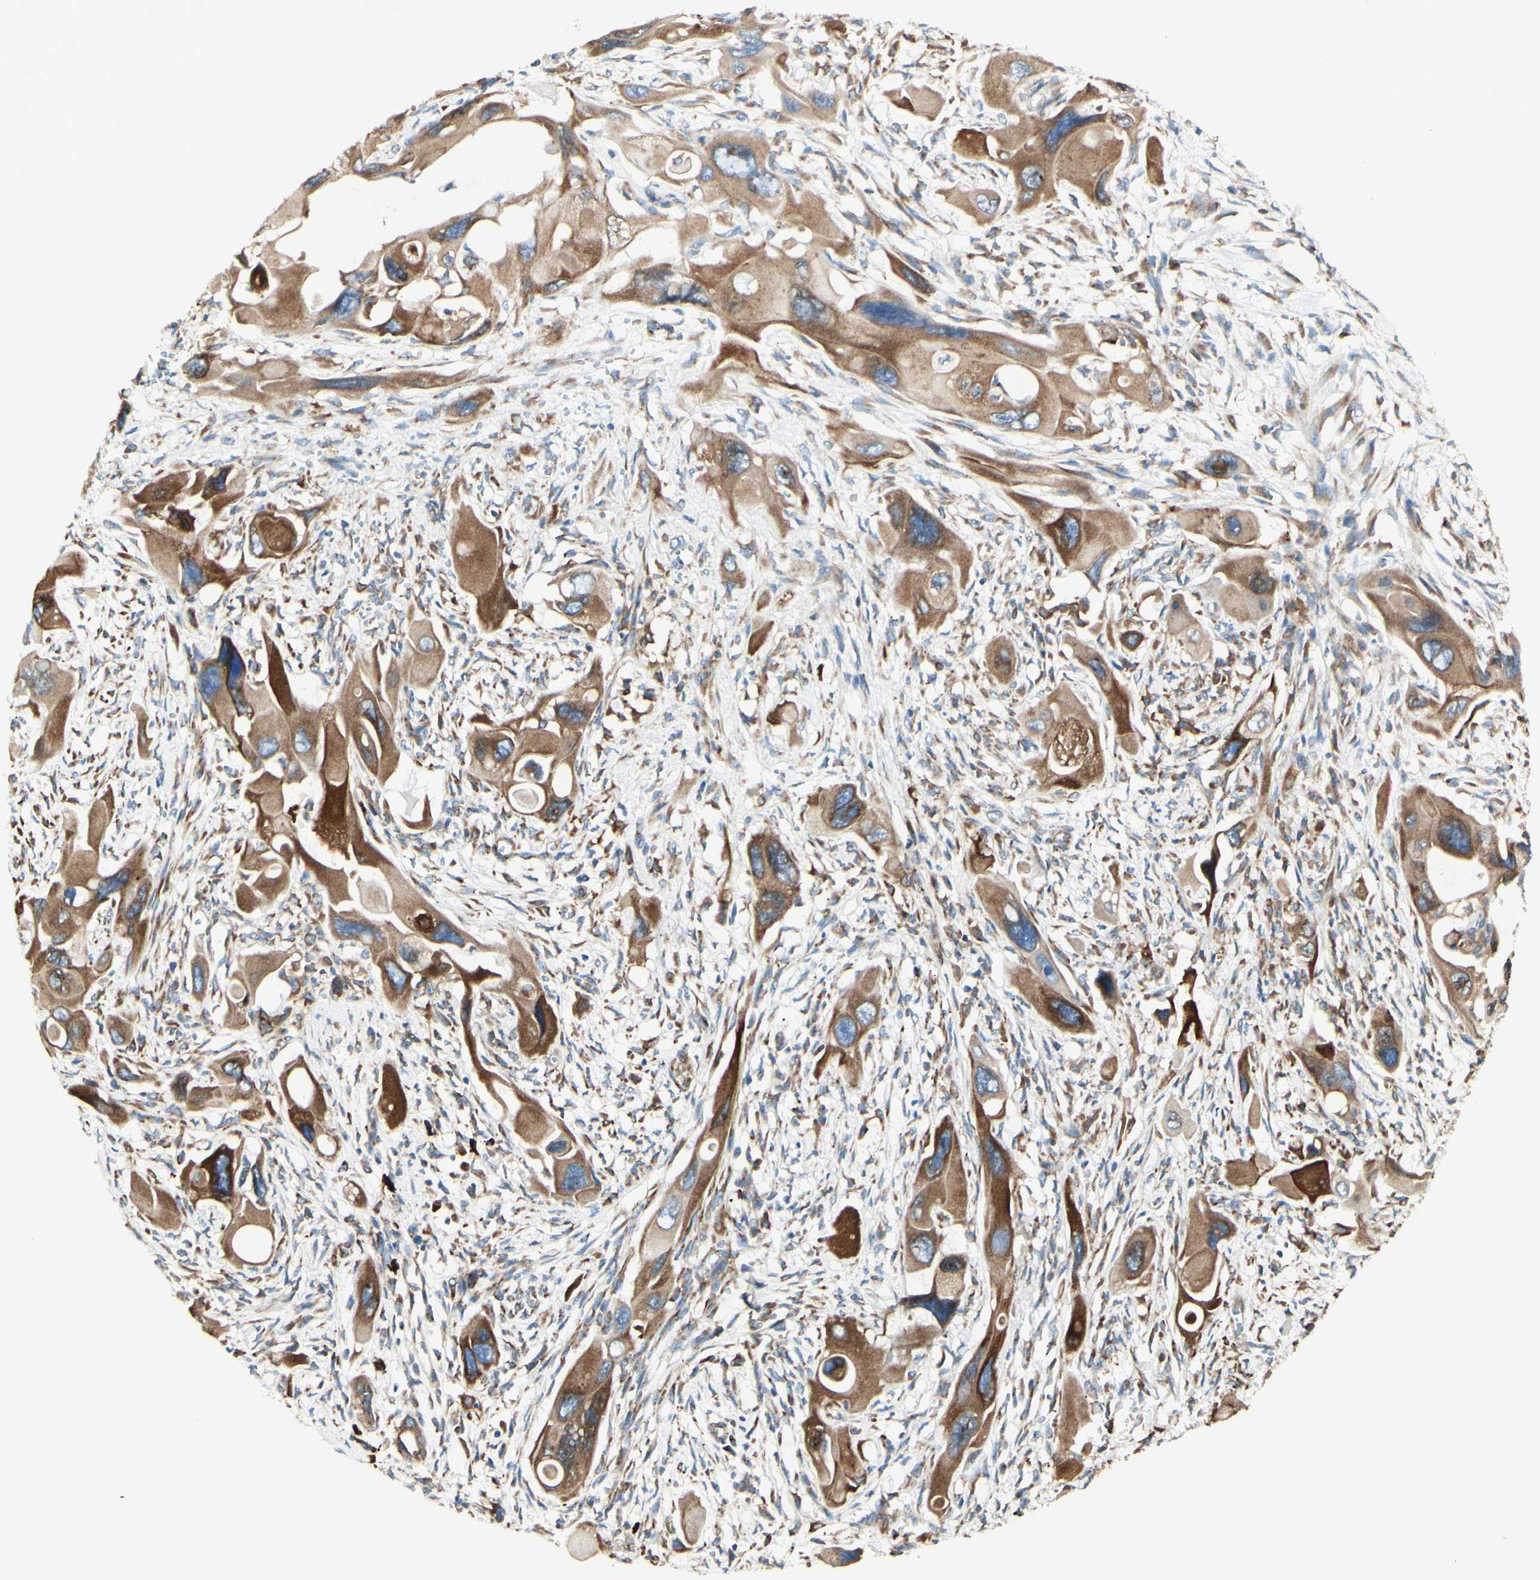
{"staining": {"intensity": "strong", "quantity": ">75%", "location": "cytoplasmic/membranous"}, "tissue": "pancreatic cancer", "cell_type": "Tumor cells", "image_type": "cancer", "snomed": [{"axis": "morphology", "description": "Adenocarcinoma, NOS"}, {"axis": "topography", "description": "Pancreas"}], "caption": "Tumor cells demonstrate high levels of strong cytoplasmic/membranous expression in about >75% of cells in adenocarcinoma (pancreatic).", "gene": "DNAJB11", "patient": {"sex": "male", "age": 73}}